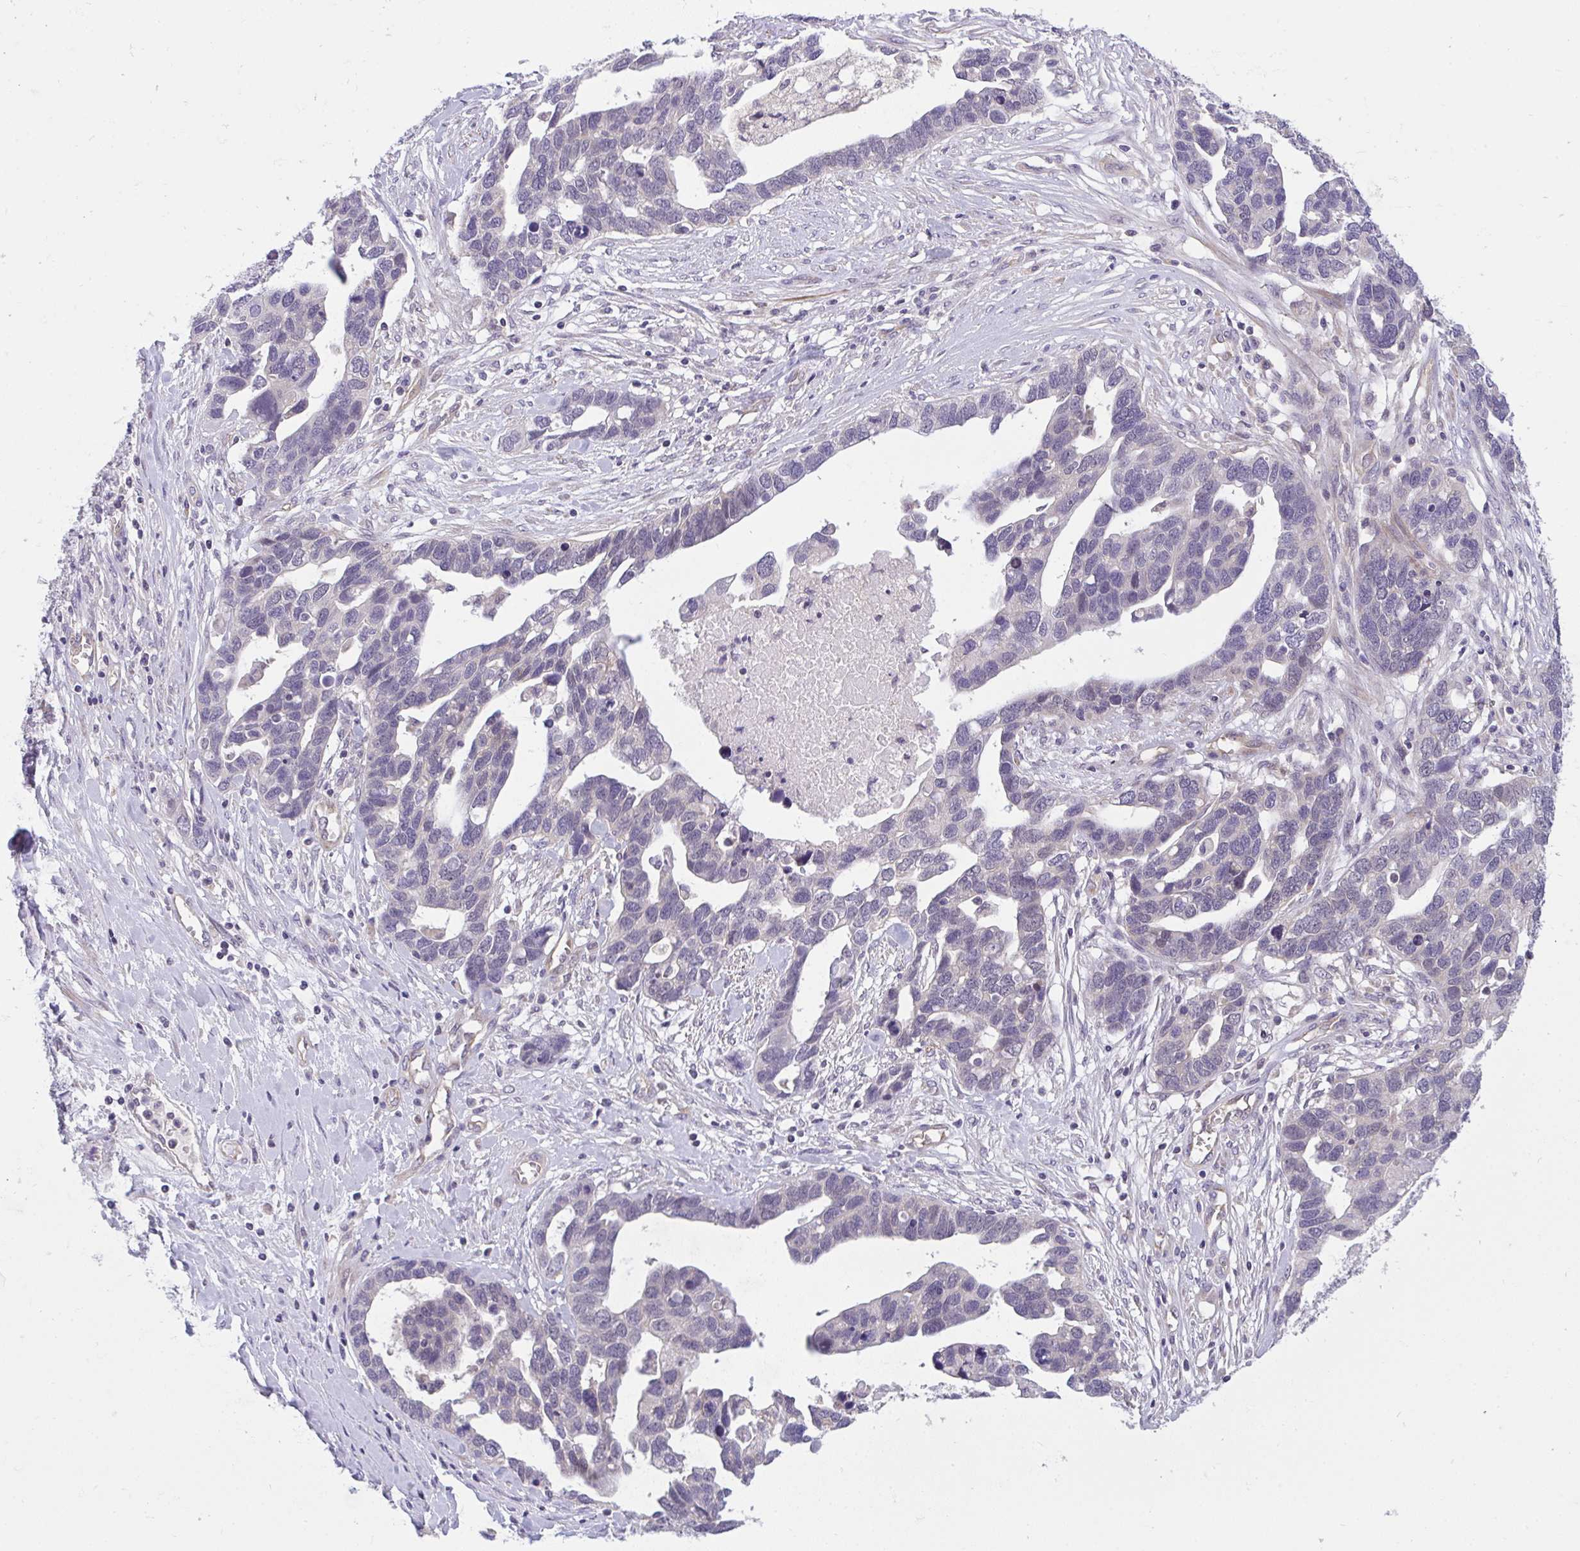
{"staining": {"intensity": "negative", "quantity": "none", "location": "none"}, "tissue": "ovarian cancer", "cell_type": "Tumor cells", "image_type": "cancer", "snomed": [{"axis": "morphology", "description": "Cystadenocarcinoma, serous, NOS"}, {"axis": "topography", "description": "Ovary"}], "caption": "Histopathology image shows no protein staining in tumor cells of serous cystadenocarcinoma (ovarian) tissue.", "gene": "C19orf54", "patient": {"sex": "female", "age": 54}}